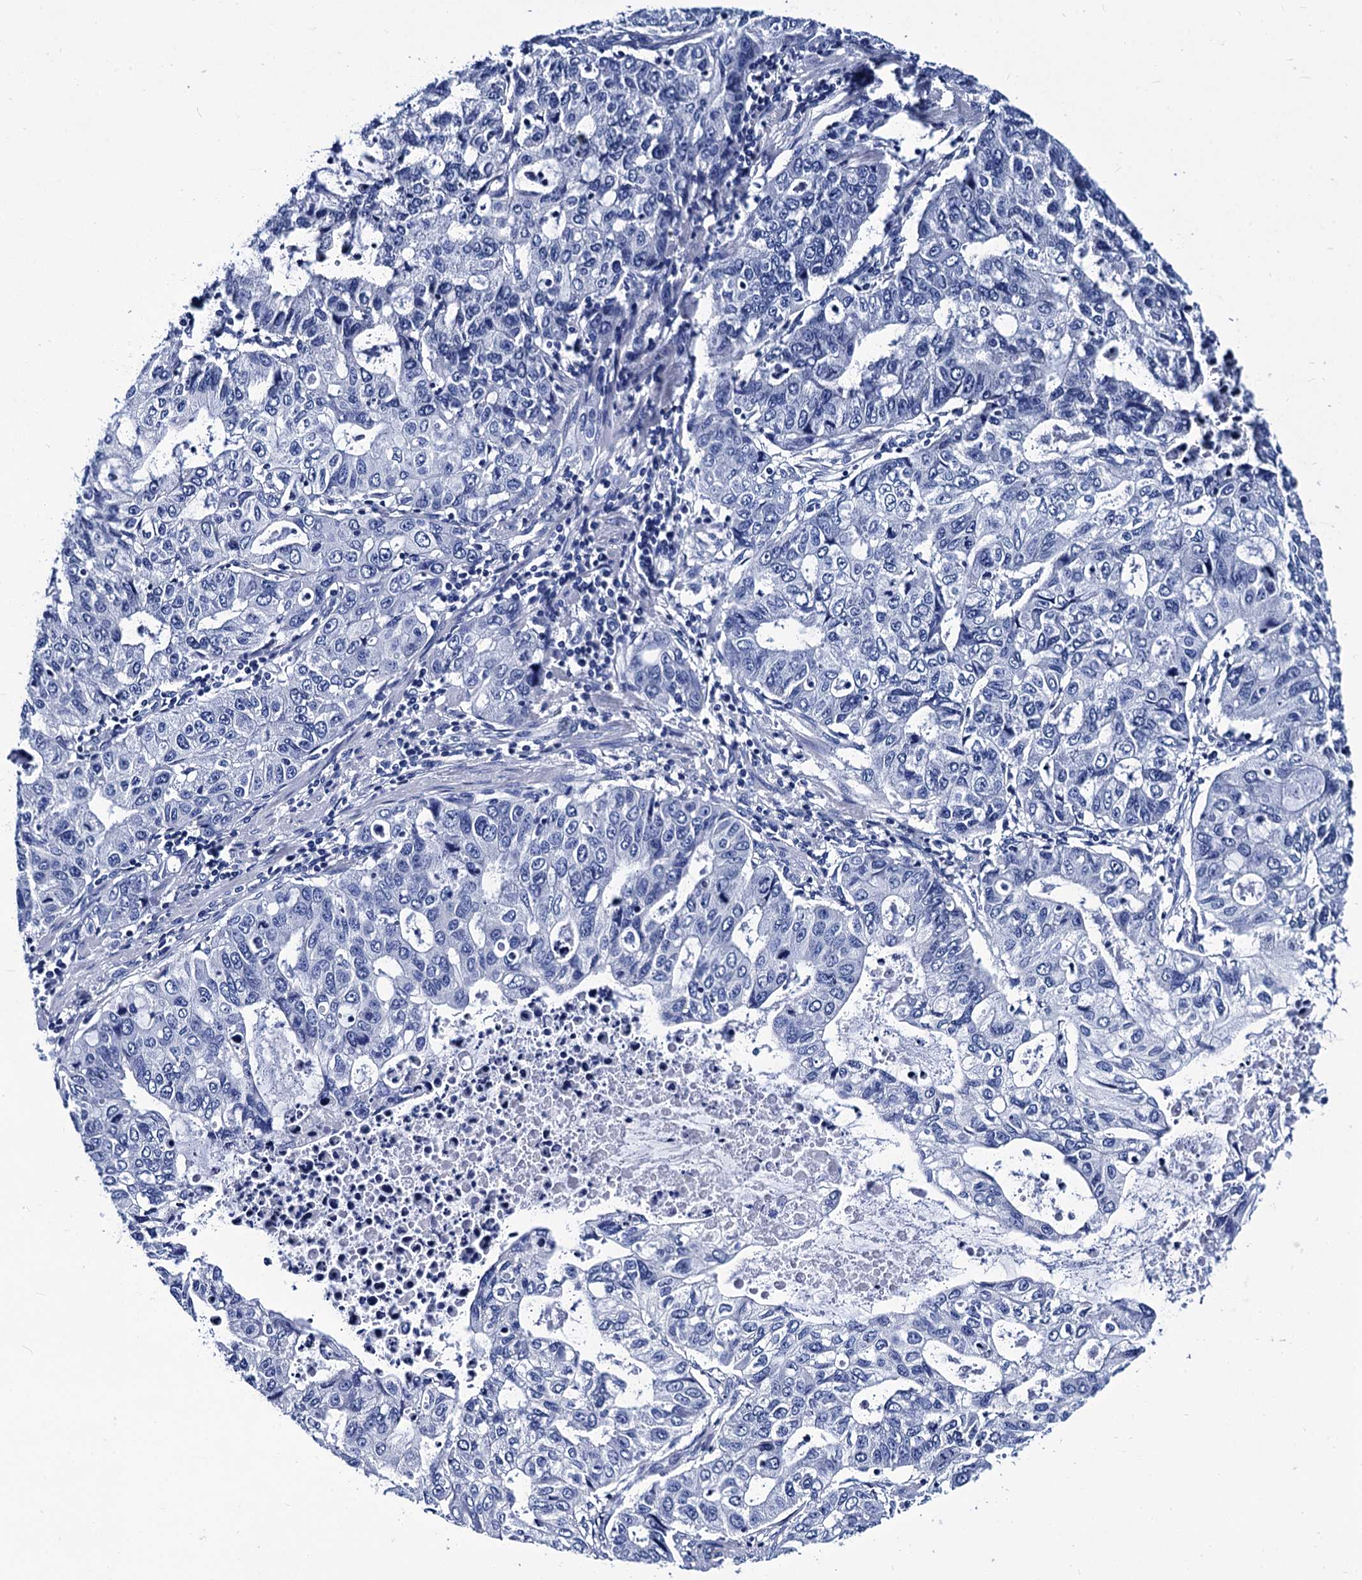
{"staining": {"intensity": "negative", "quantity": "none", "location": "none"}, "tissue": "stomach cancer", "cell_type": "Tumor cells", "image_type": "cancer", "snomed": [{"axis": "morphology", "description": "Adenocarcinoma, NOS"}, {"axis": "topography", "description": "Stomach, lower"}], "caption": "Tumor cells are negative for brown protein staining in adenocarcinoma (stomach).", "gene": "MYBPC3", "patient": {"sex": "female", "age": 43}}